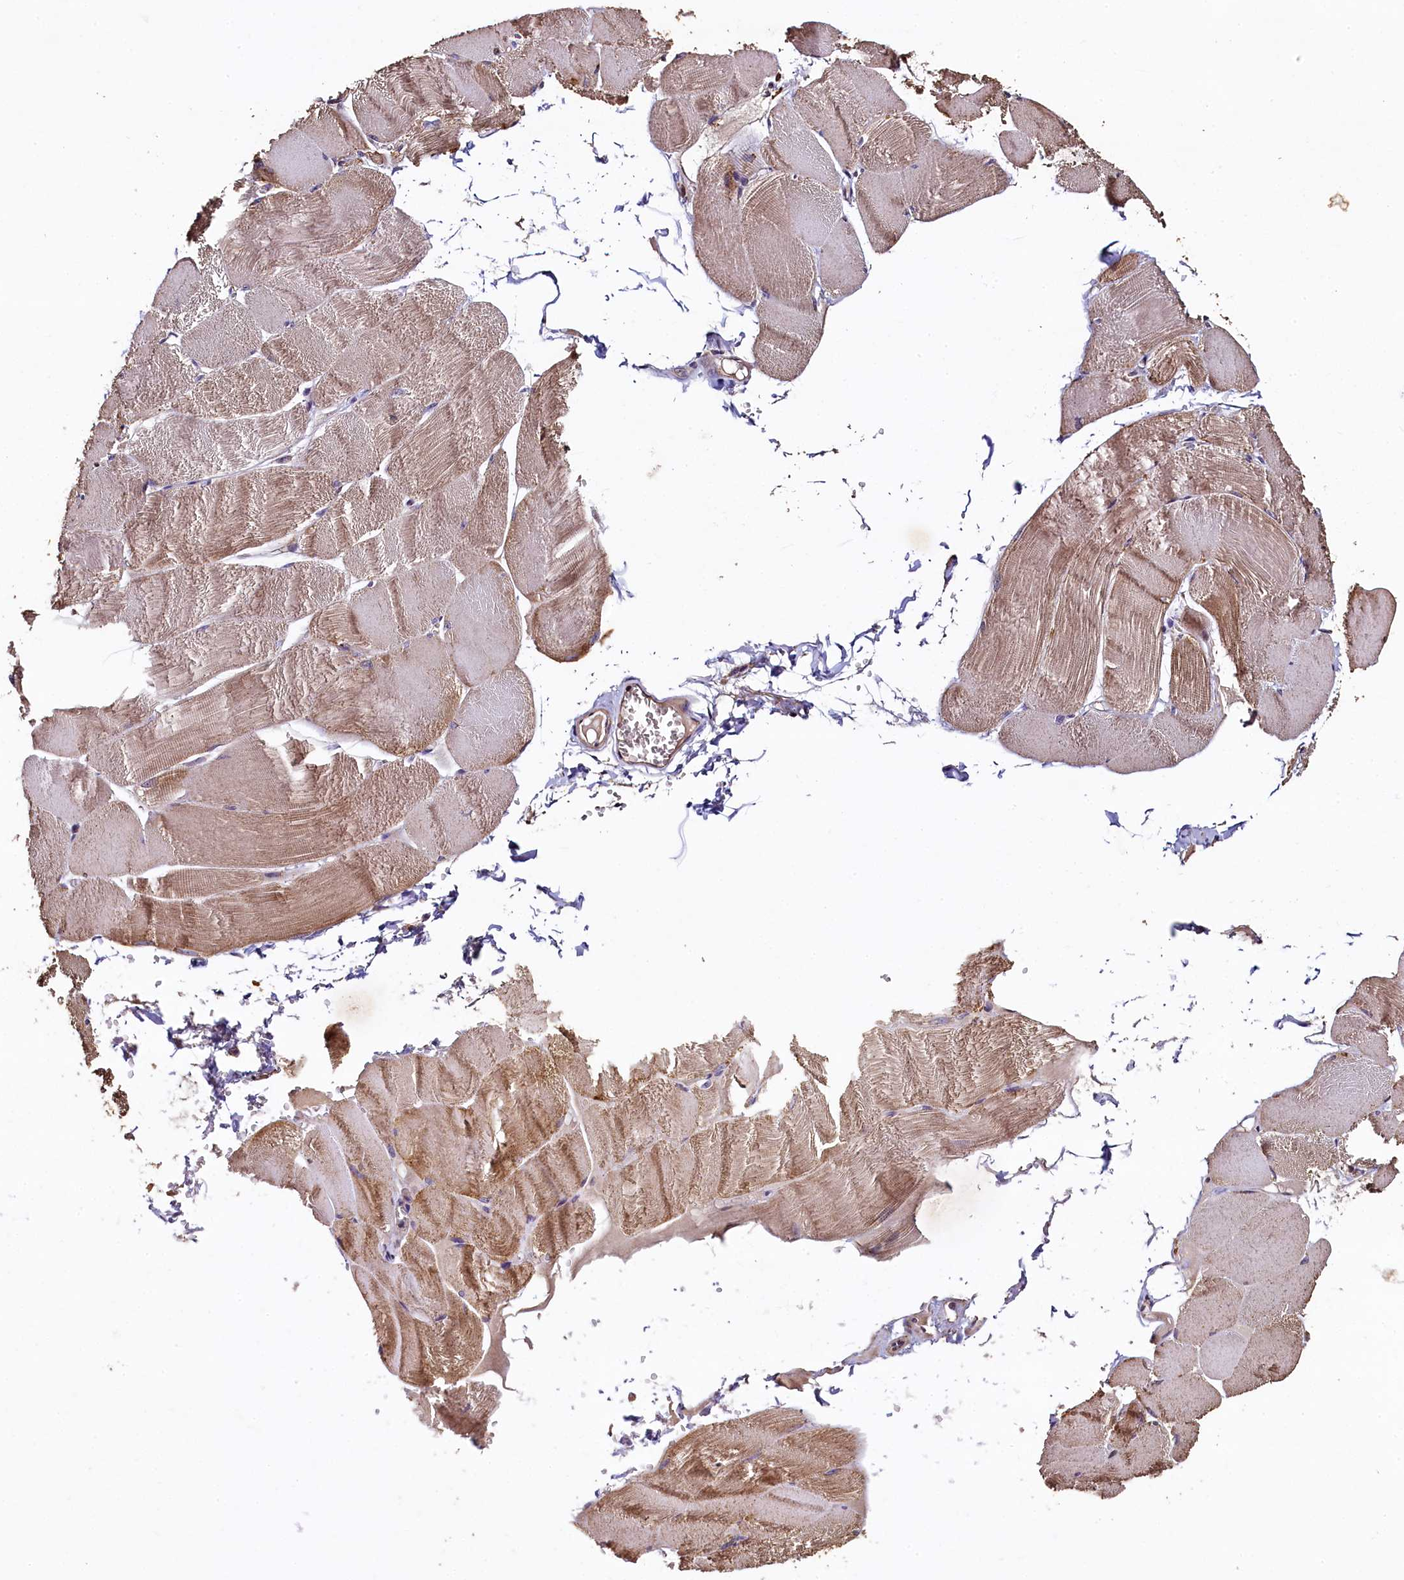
{"staining": {"intensity": "strong", "quantity": "25%-75%", "location": "cytoplasmic/membranous"}, "tissue": "skeletal muscle", "cell_type": "Myocytes", "image_type": "normal", "snomed": [{"axis": "morphology", "description": "Normal tissue, NOS"}, {"axis": "morphology", "description": "Basal cell carcinoma"}, {"axis": "topography", "description": "Skeletal muscle"}], "caption": "A brown stain labels strong cytoplasmic/membranous positivity of a protein in myocytes of unremarkable skeletal muscle. The protein is shown in brown color, while the nuclei are stained blue.", "gene": "COQ9", "patient": {"sex": "female", "age": 64}}